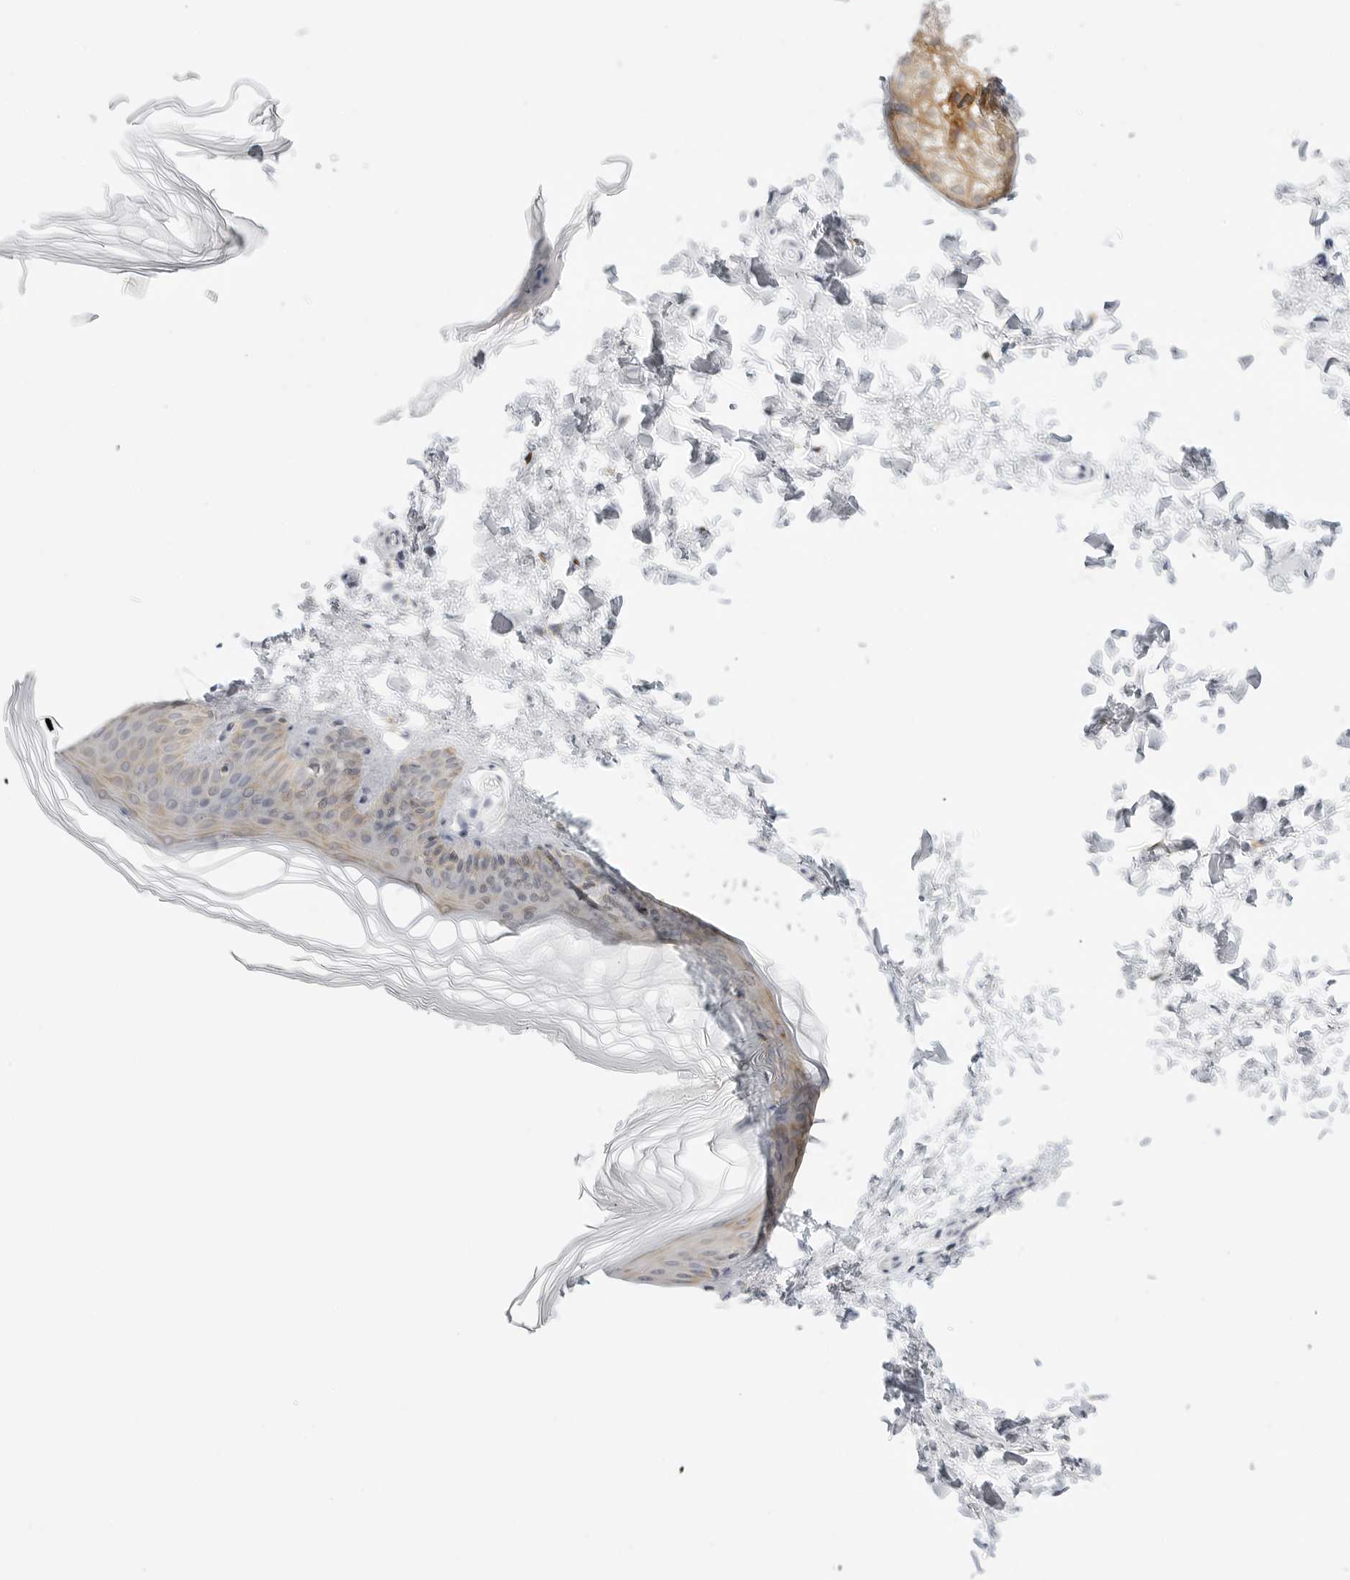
{"staining": {"intensity": "negative", "quantity": "none", "location": "none"}, "tissue": "skin", "cell_type": "Fibroblasts", "image_type": "normal", "snomed": [{"axis": "morphology", "description": "Normal tissue, NOS"}, {"axis": "topography", "description": "Skin"}], "caption": "DAB (3,3'-diaminobenzidine) immunohistochemical staining of normal skin reveals no significant positivity in fibroblasts.", "gene": "THEM4", "patient": {"sex": "female", "age": 27}}